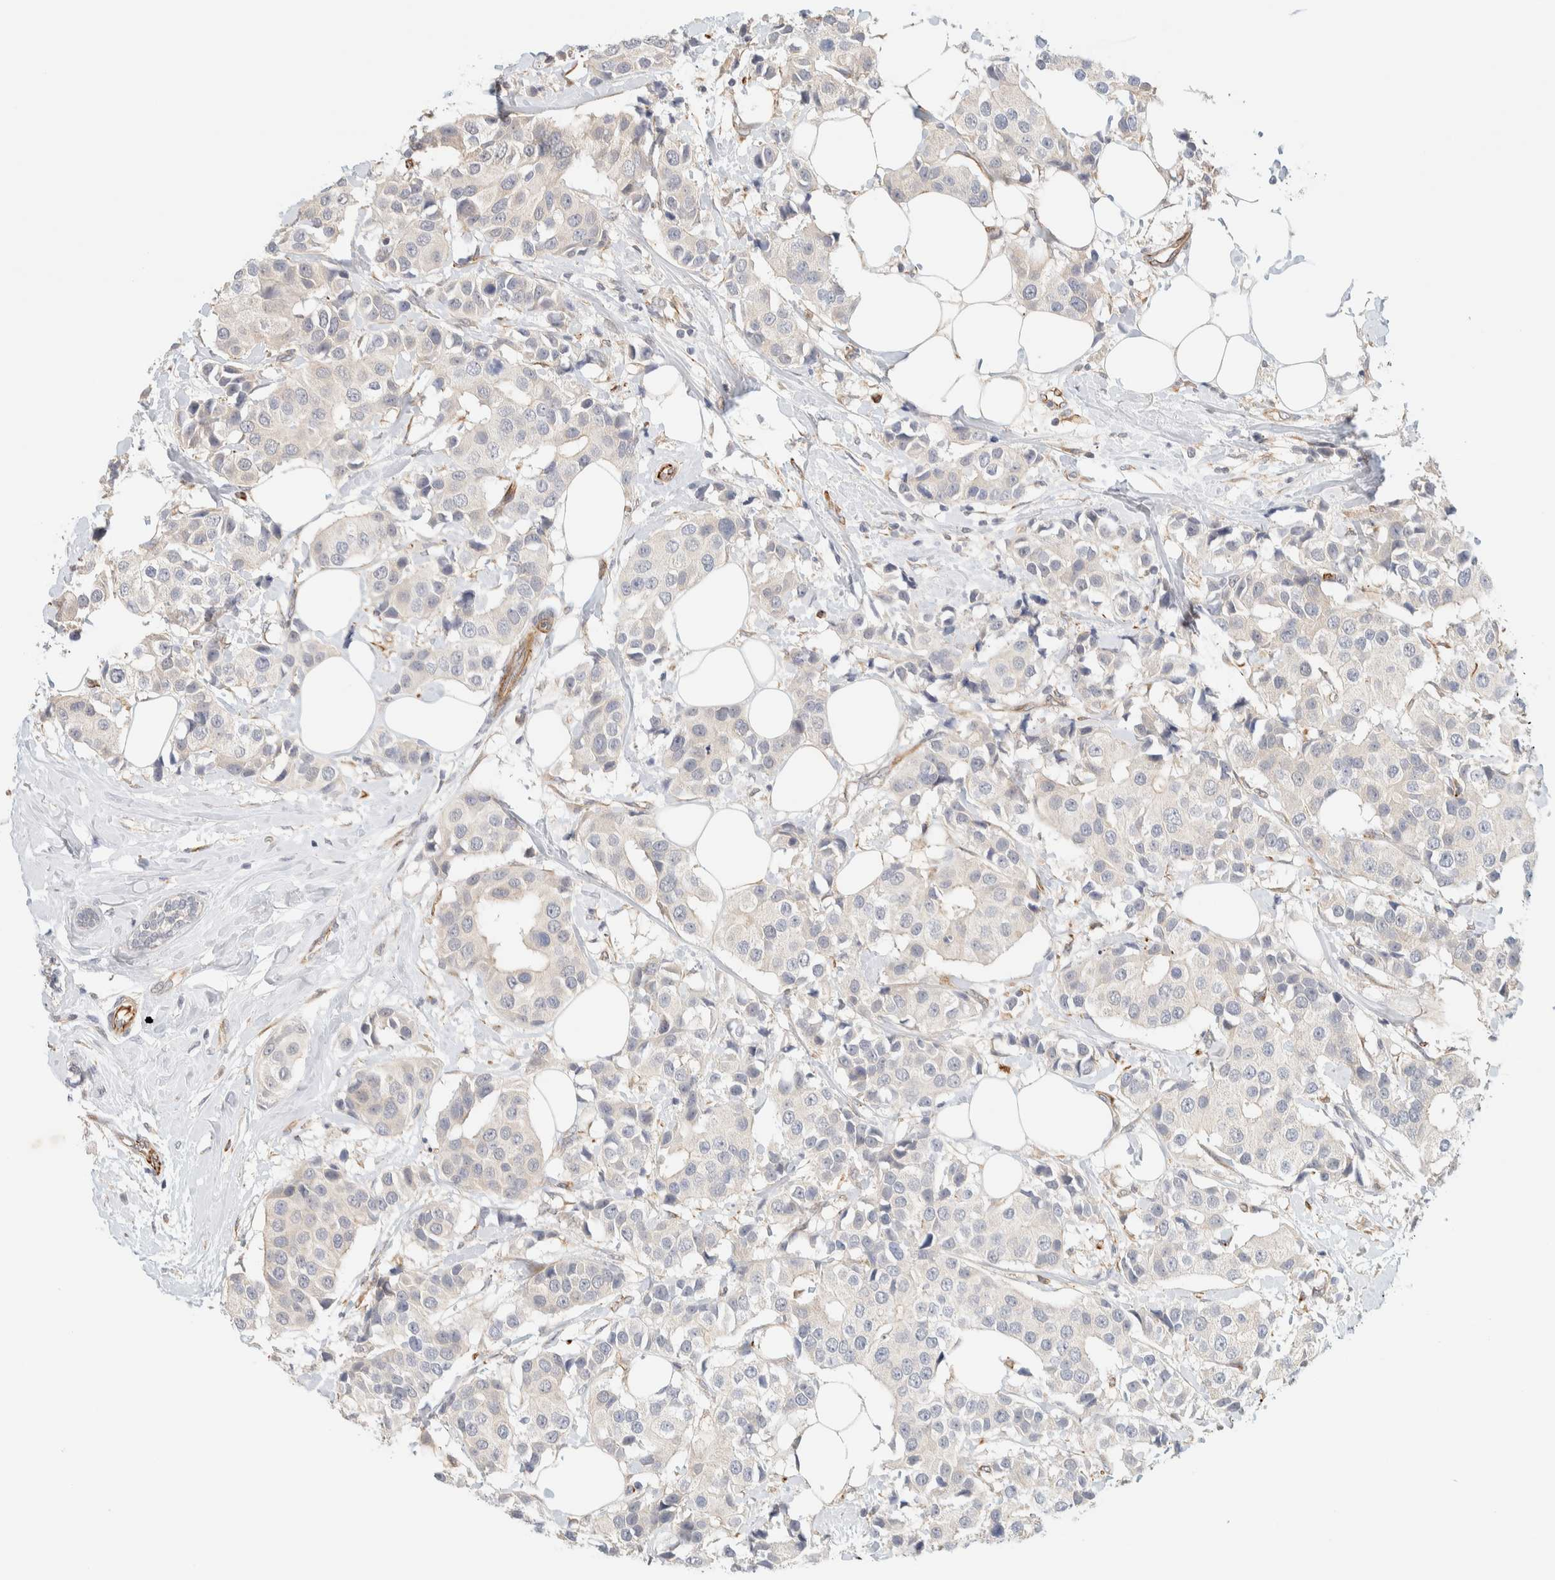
{"staining": {"intensity": "negative", "quantity": "none", "location": "none"}, "tissue": "breast cancer", "cell_type": "Tumor cells", "image_type": "cancer", "snomed": [{"axis": "morphology", "description": "Normal tissue, NOS"}, {"axis": "morphology", "description": "Duct carcinoma"}, {"axis": "topography", "description": "Breast"}], "caption": "An image of human breast cancer is negative for staining in tumor cells.", "gene": "FAT1", "patient": {"sex": "female", "age": 39}}